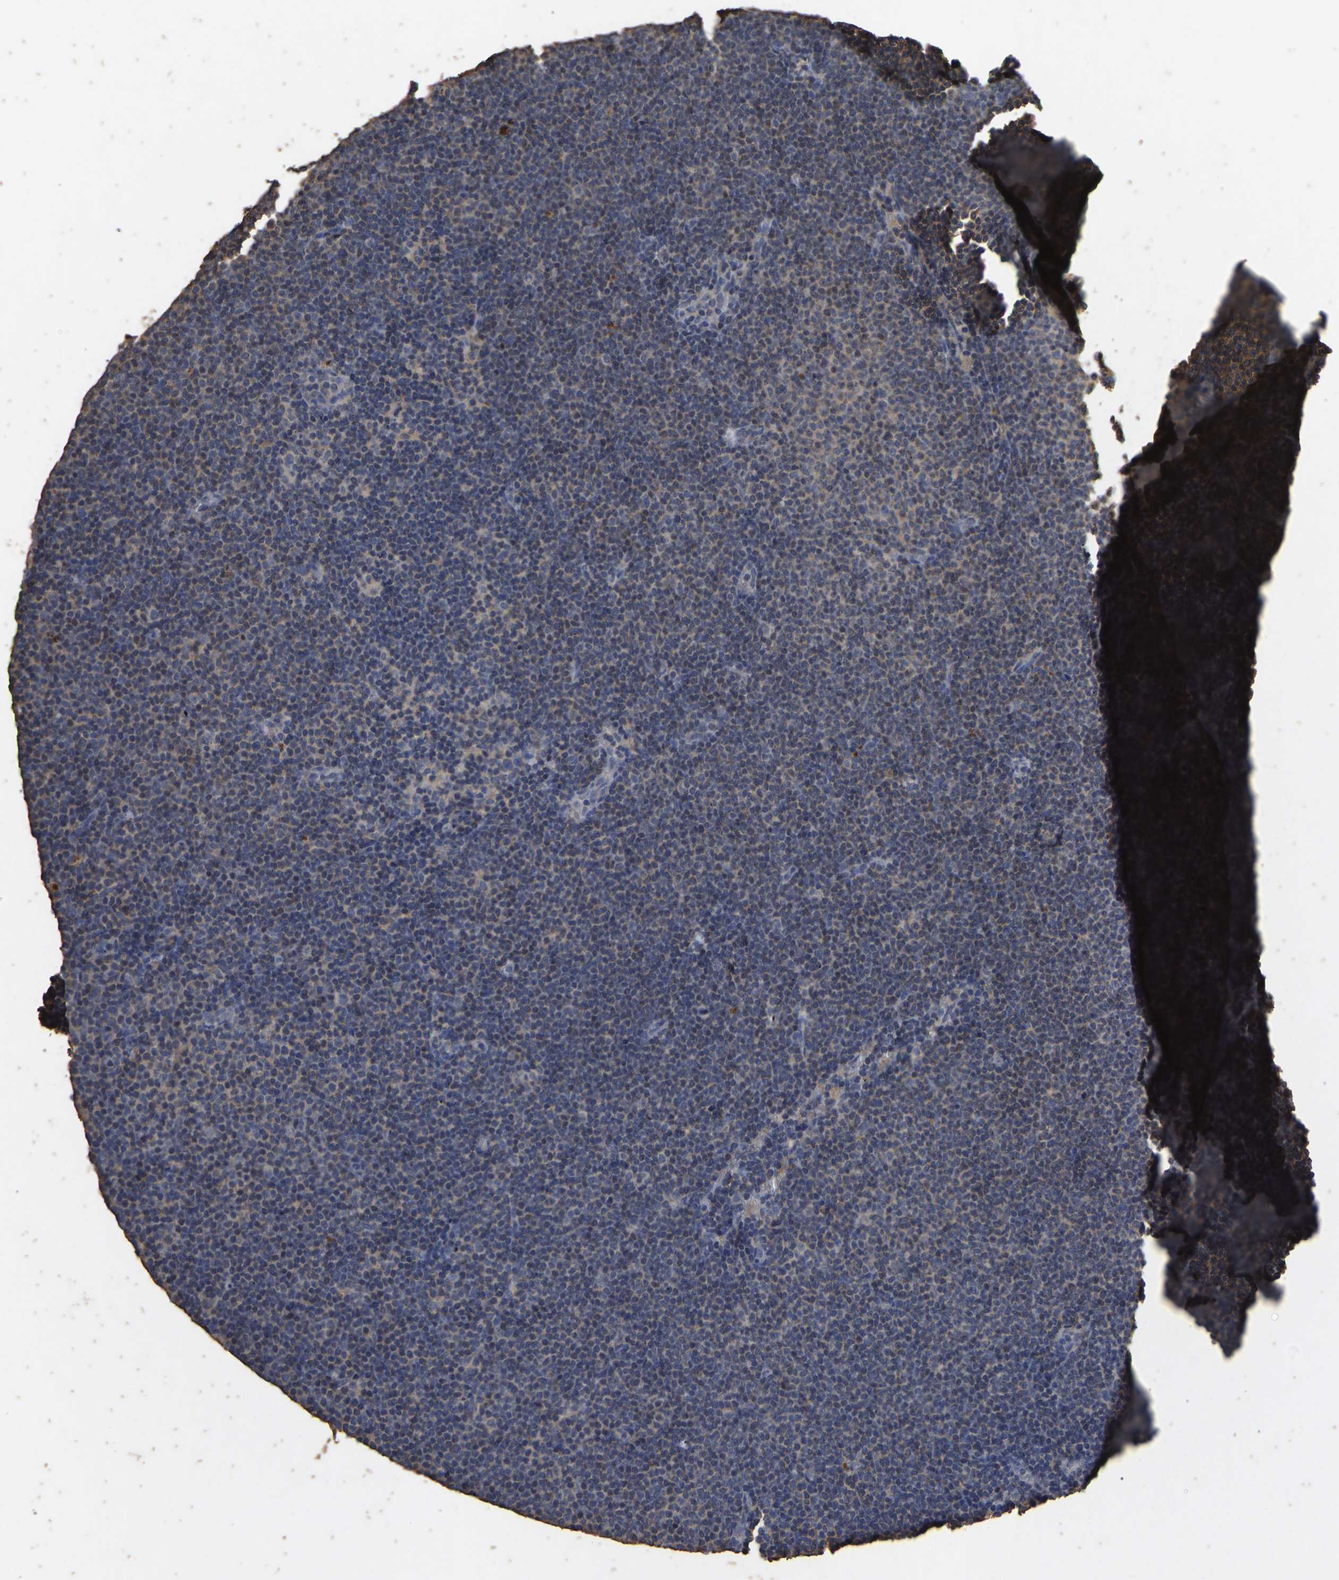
{"staining": {"intensity": "weak", "quantity": ">75%", "location": "cytoplasmic/membranous"}, "tissue": "lymphoma", "cell_type": "Tumor cells", "image_type": "cancer", "snomed": [{"axis": "morphology", "description": "Malignant lymphoma, non-Hodgkin's type, Low grade"}, {"axis": "topography", "description": "Lymph node"}], "caption": "Immunohistochemistry of low-grade malignant lymphoma, non-Hodgkin's type reveals low levels of weak cytoplasmic/membranous expression in approximately >75% of tumor cells.", "gene": "CIDEC", "patient": {"sex": "female", "age": 53}}